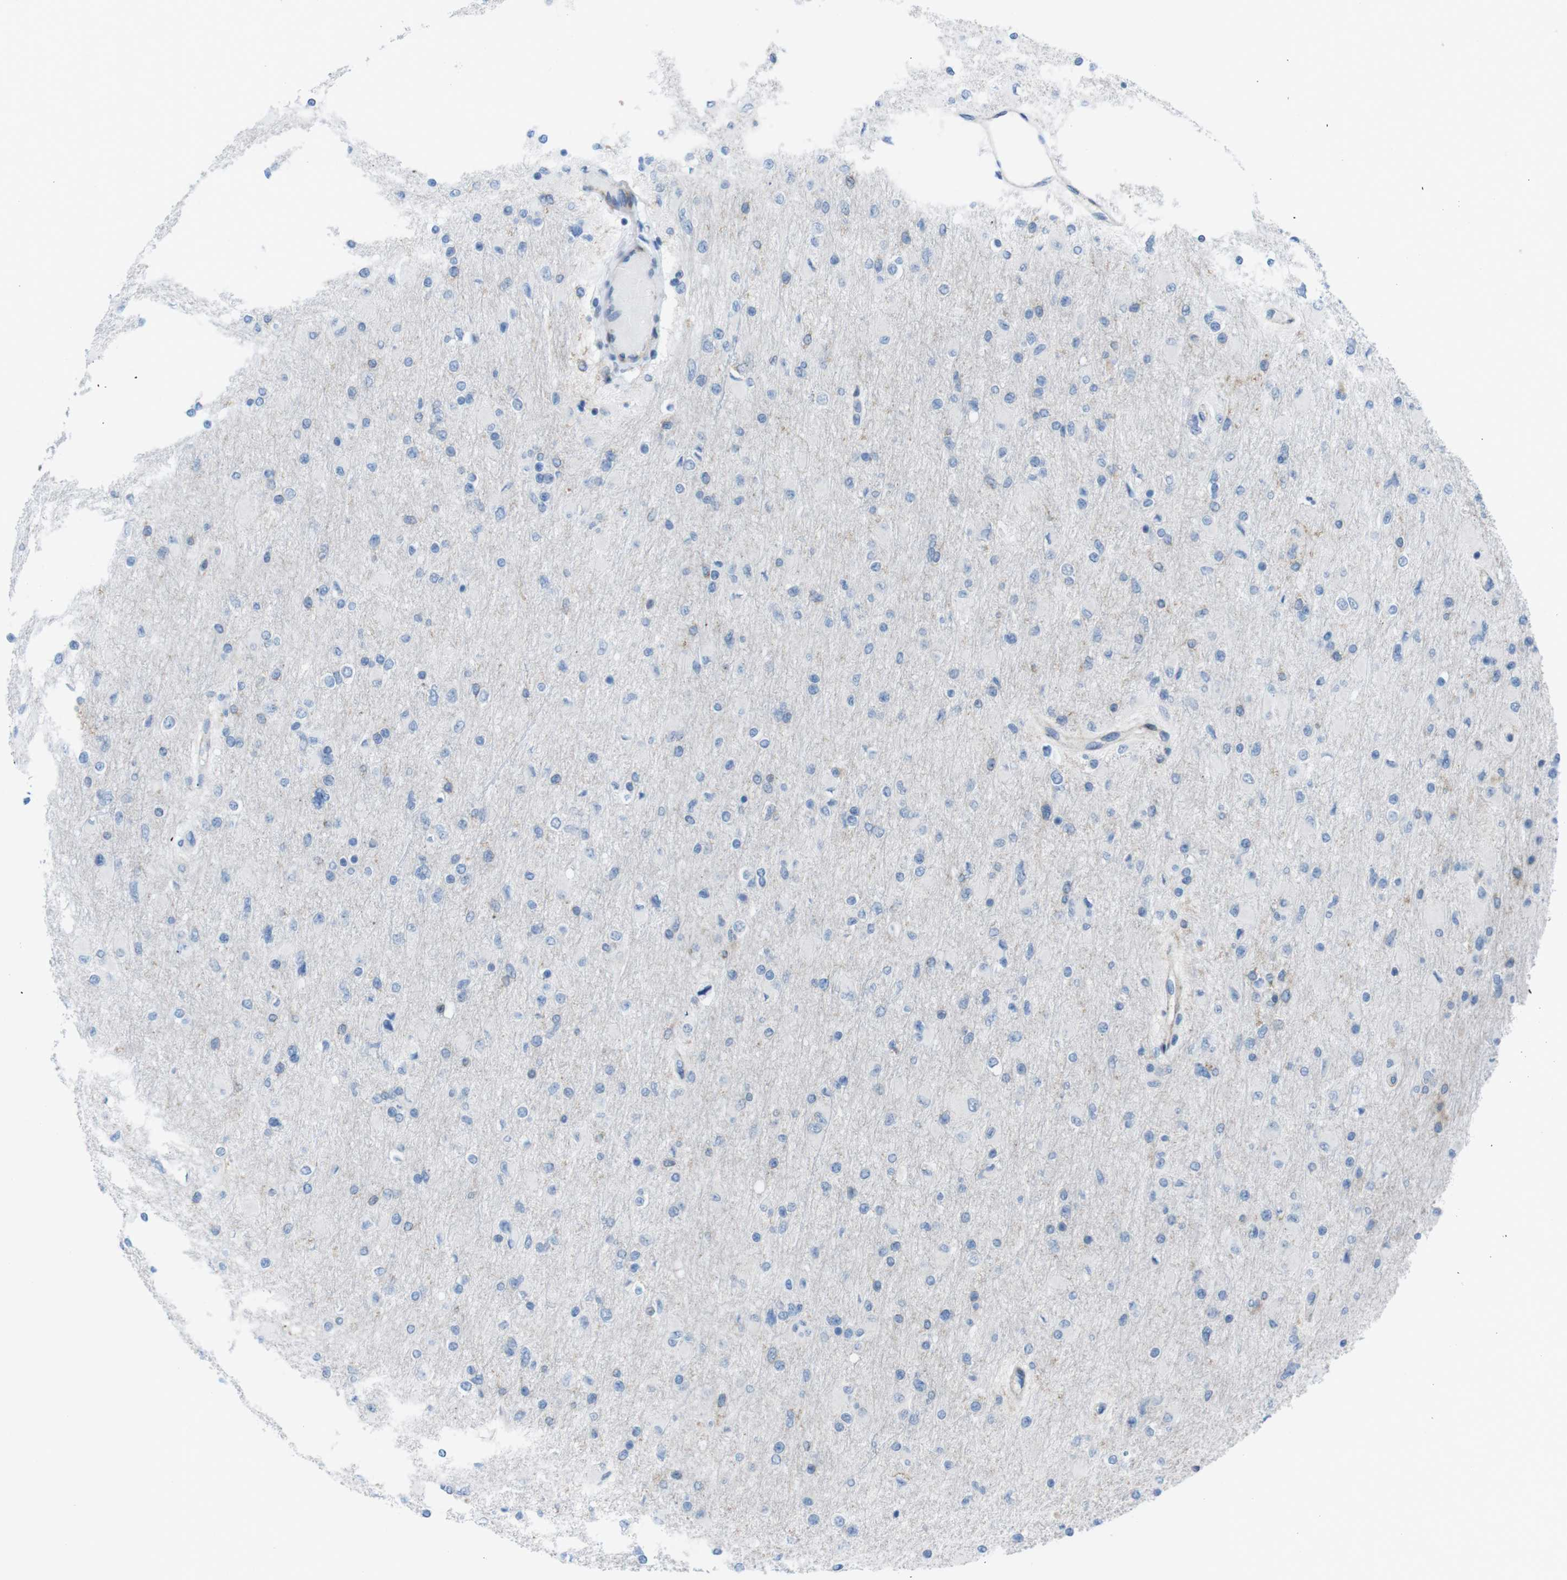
{"staining": {"intensity": "negative", "quantity": "none", "location": "none"}, "tissue": "glioma", "cell_type": "Tumor cells", "image_type": "cancer", "snomed": [{"axis": "morphology", "description": "Glioma, malignant, High grade"}, {"axis": "topography", "description": "Cerebral cortex"}], "caption": "This is an immunohistochemistry photomicrograph of human malignant glioma (high-grade). There is no positivity in tumor cells.", "gene": "DIAPH2", "patient": {"sex": "female", "age": 36}}